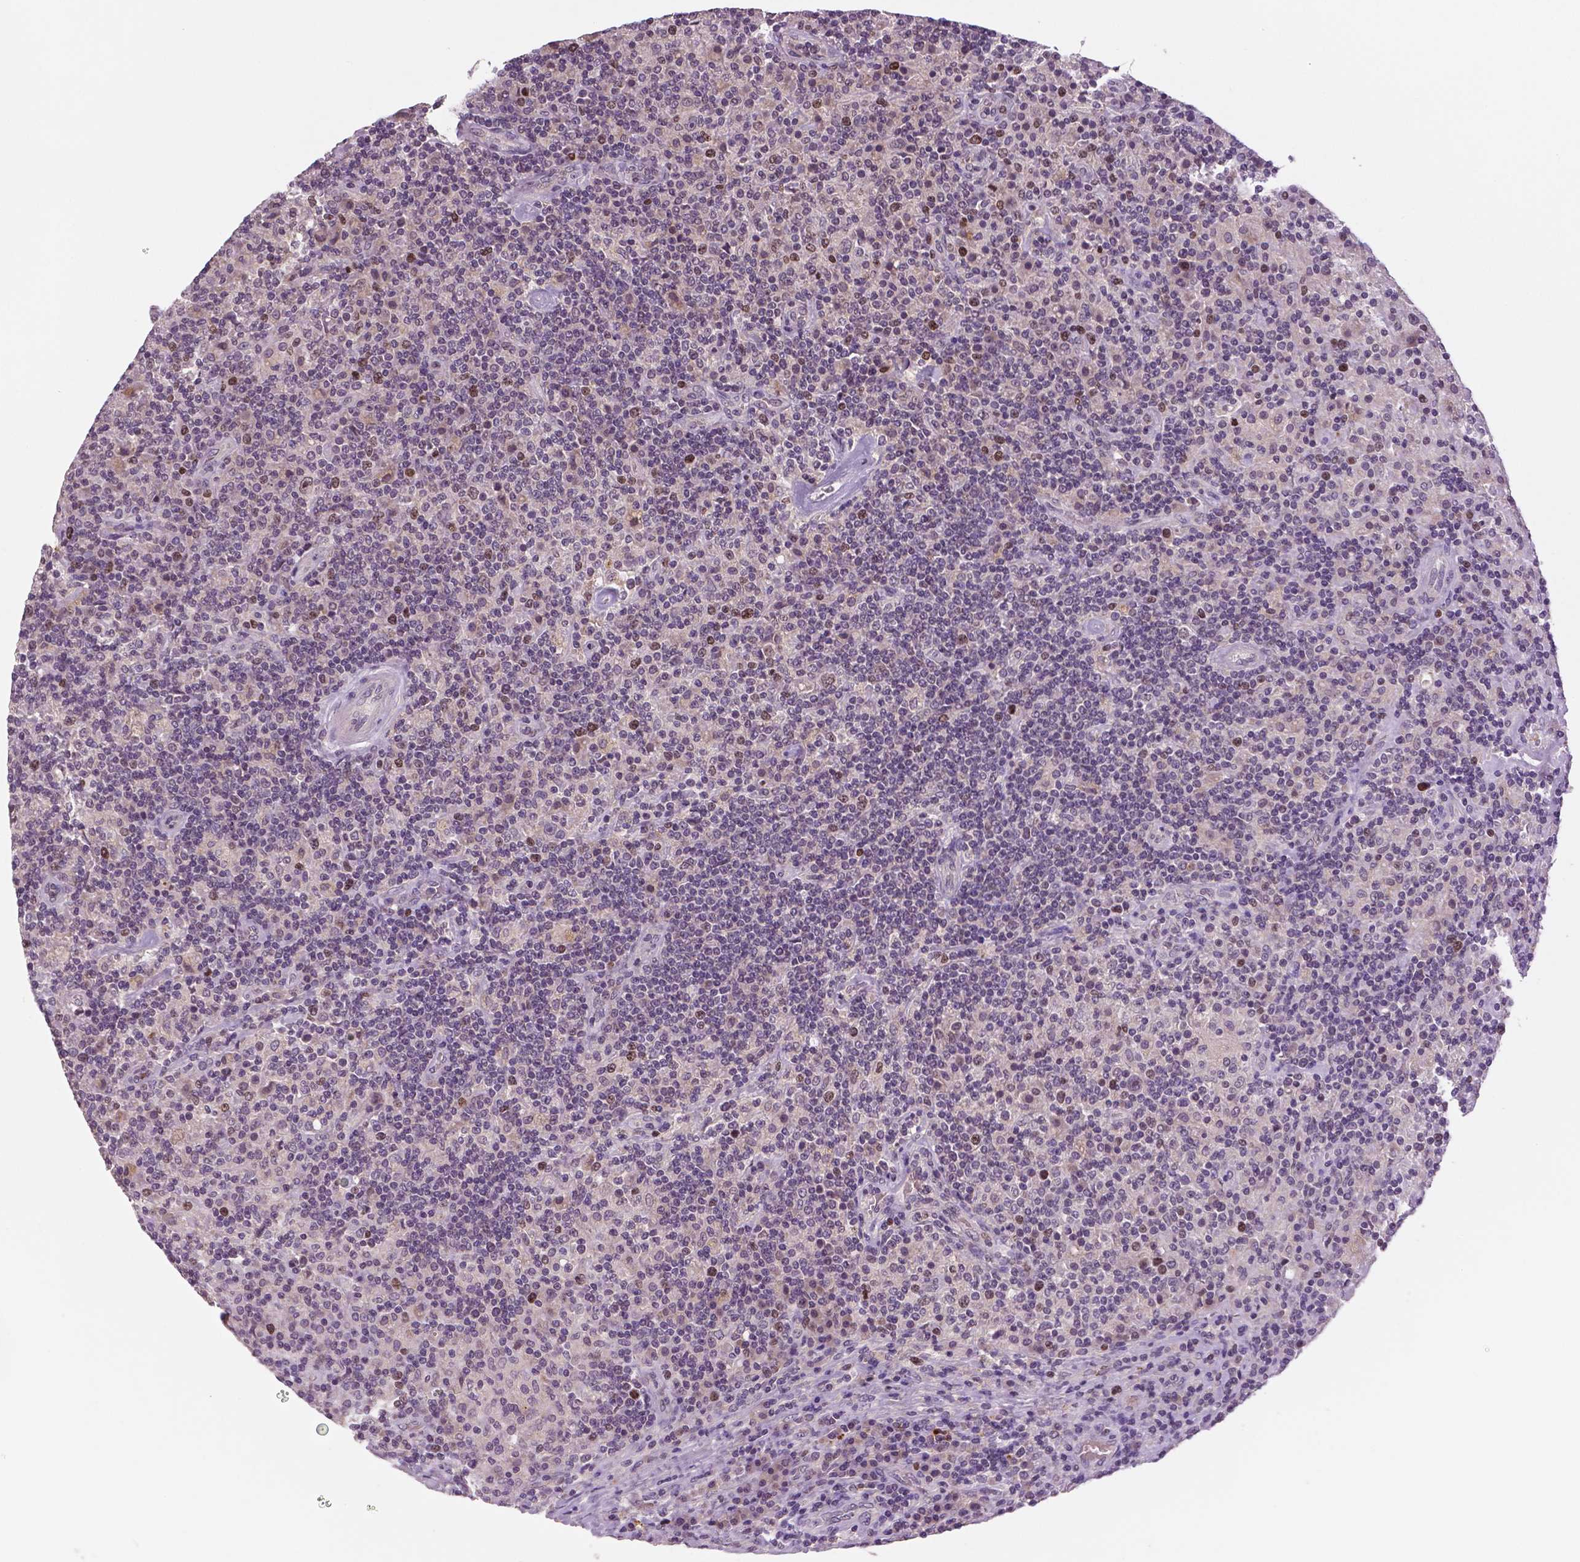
{"staining": {"intensity": "negative", "quantity": "none", "location": "none"}, "tissue": "lymphoma", "cell_type": "Tumor cells", "image_type": "cancer", "snomed": [{"axis": "morphology", "description": "Hodgkin's disease, NOS"}, {"axis": "topography", "description": "Lymph node"}], "caption": "Lymphoma stained for a protein using immunohistochemistry demonstrates no staining tumor cells.", "gene": "MKI67", "patient": {"sex": "male", "age": 70}}